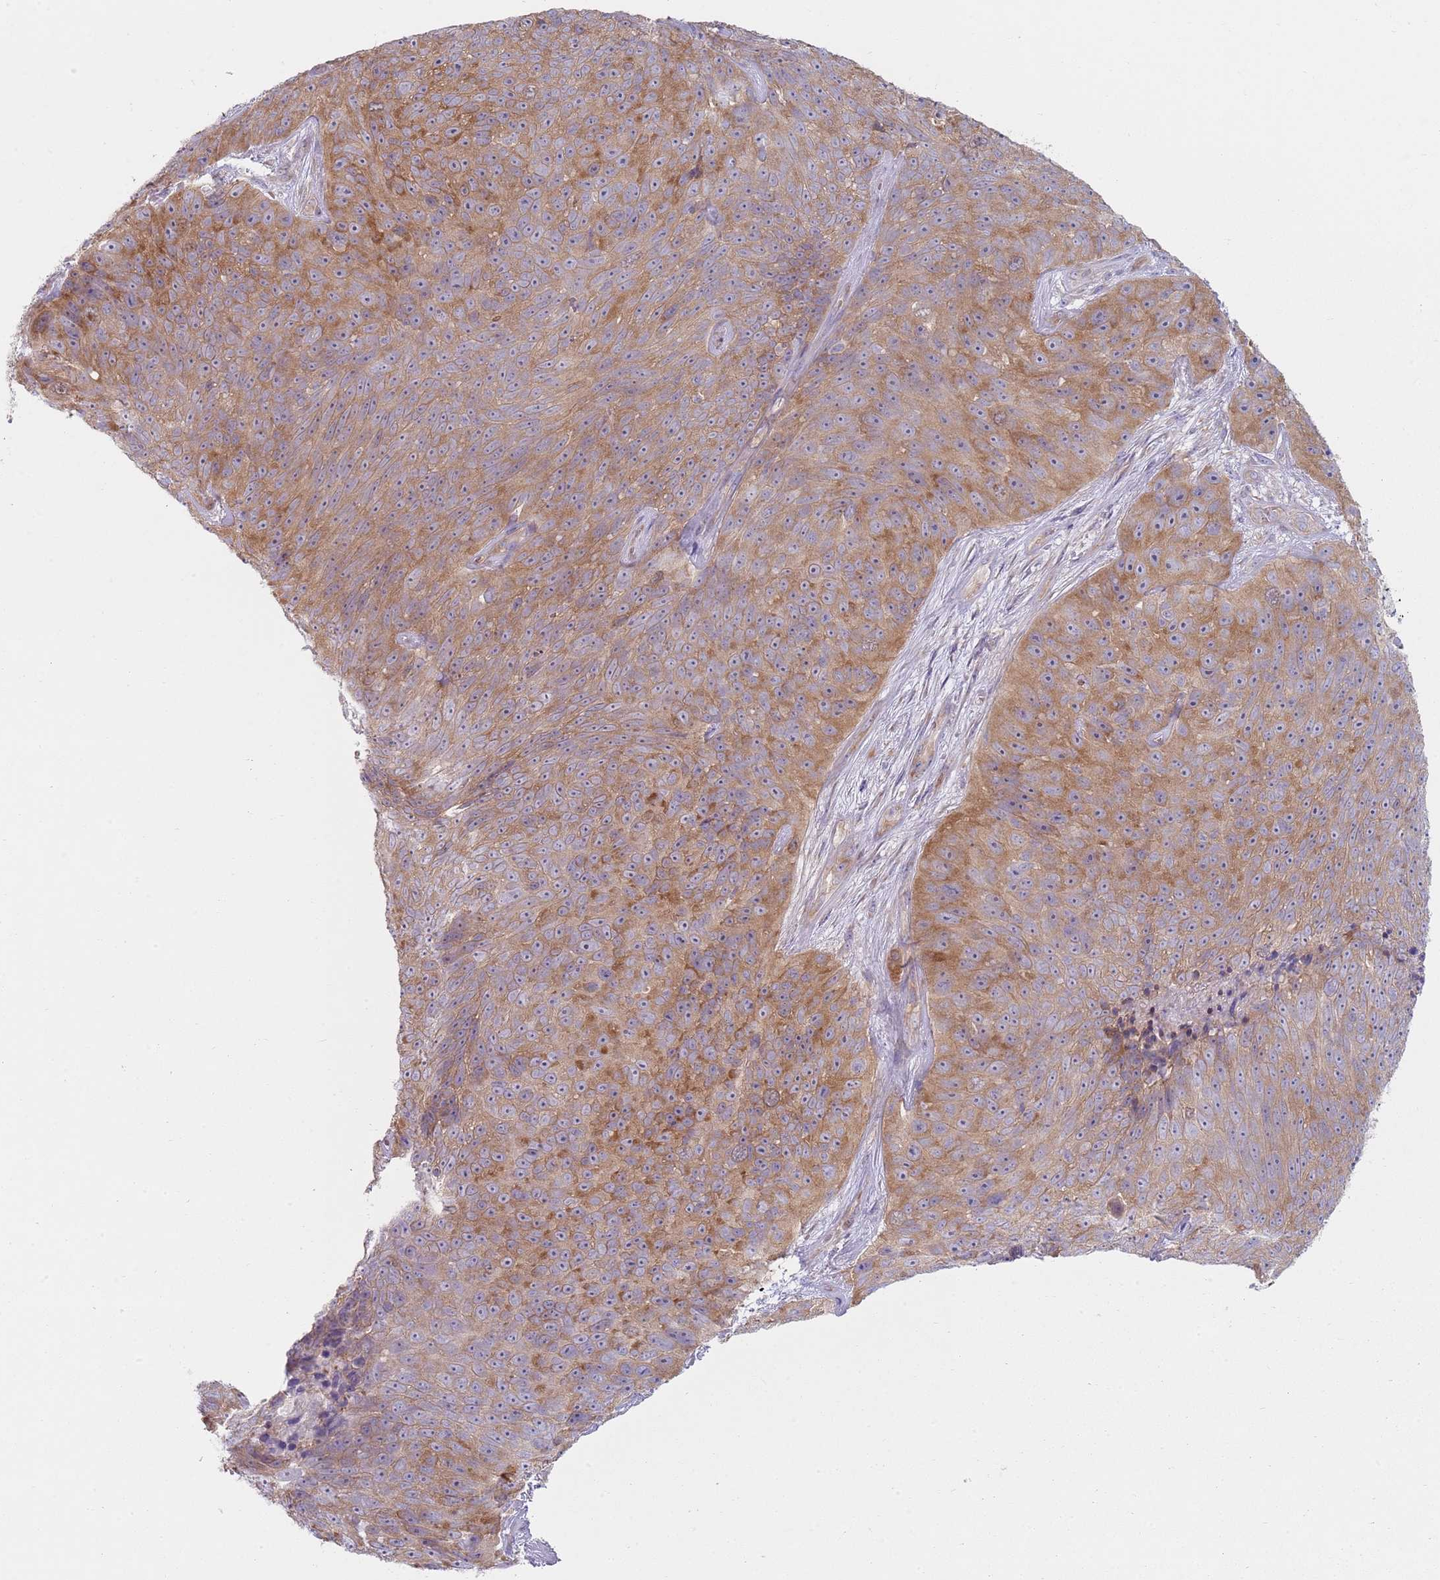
{"staining": {"intensity": "moderate", "quantity": ">75%", "location": "cytoplasmic/membranous"}, "tissue": "skin cancer", "cell_type": "Tumor cells", "image_type": "cancer", "snomed": [{"axis": "morphology", "description": "Squamous cell carcinoma, NOS"}, {"axis": "topography", "description": "Skin"}], "caption": "A histopathology image showing moderate cytoplasmic/membranous positivity in about >75% of tumor cells in skin cancer, as visualized by brown immunohistochemical staining.", "gene": "SLC26A6", "patient": {"sex": "female", "age": 87}}